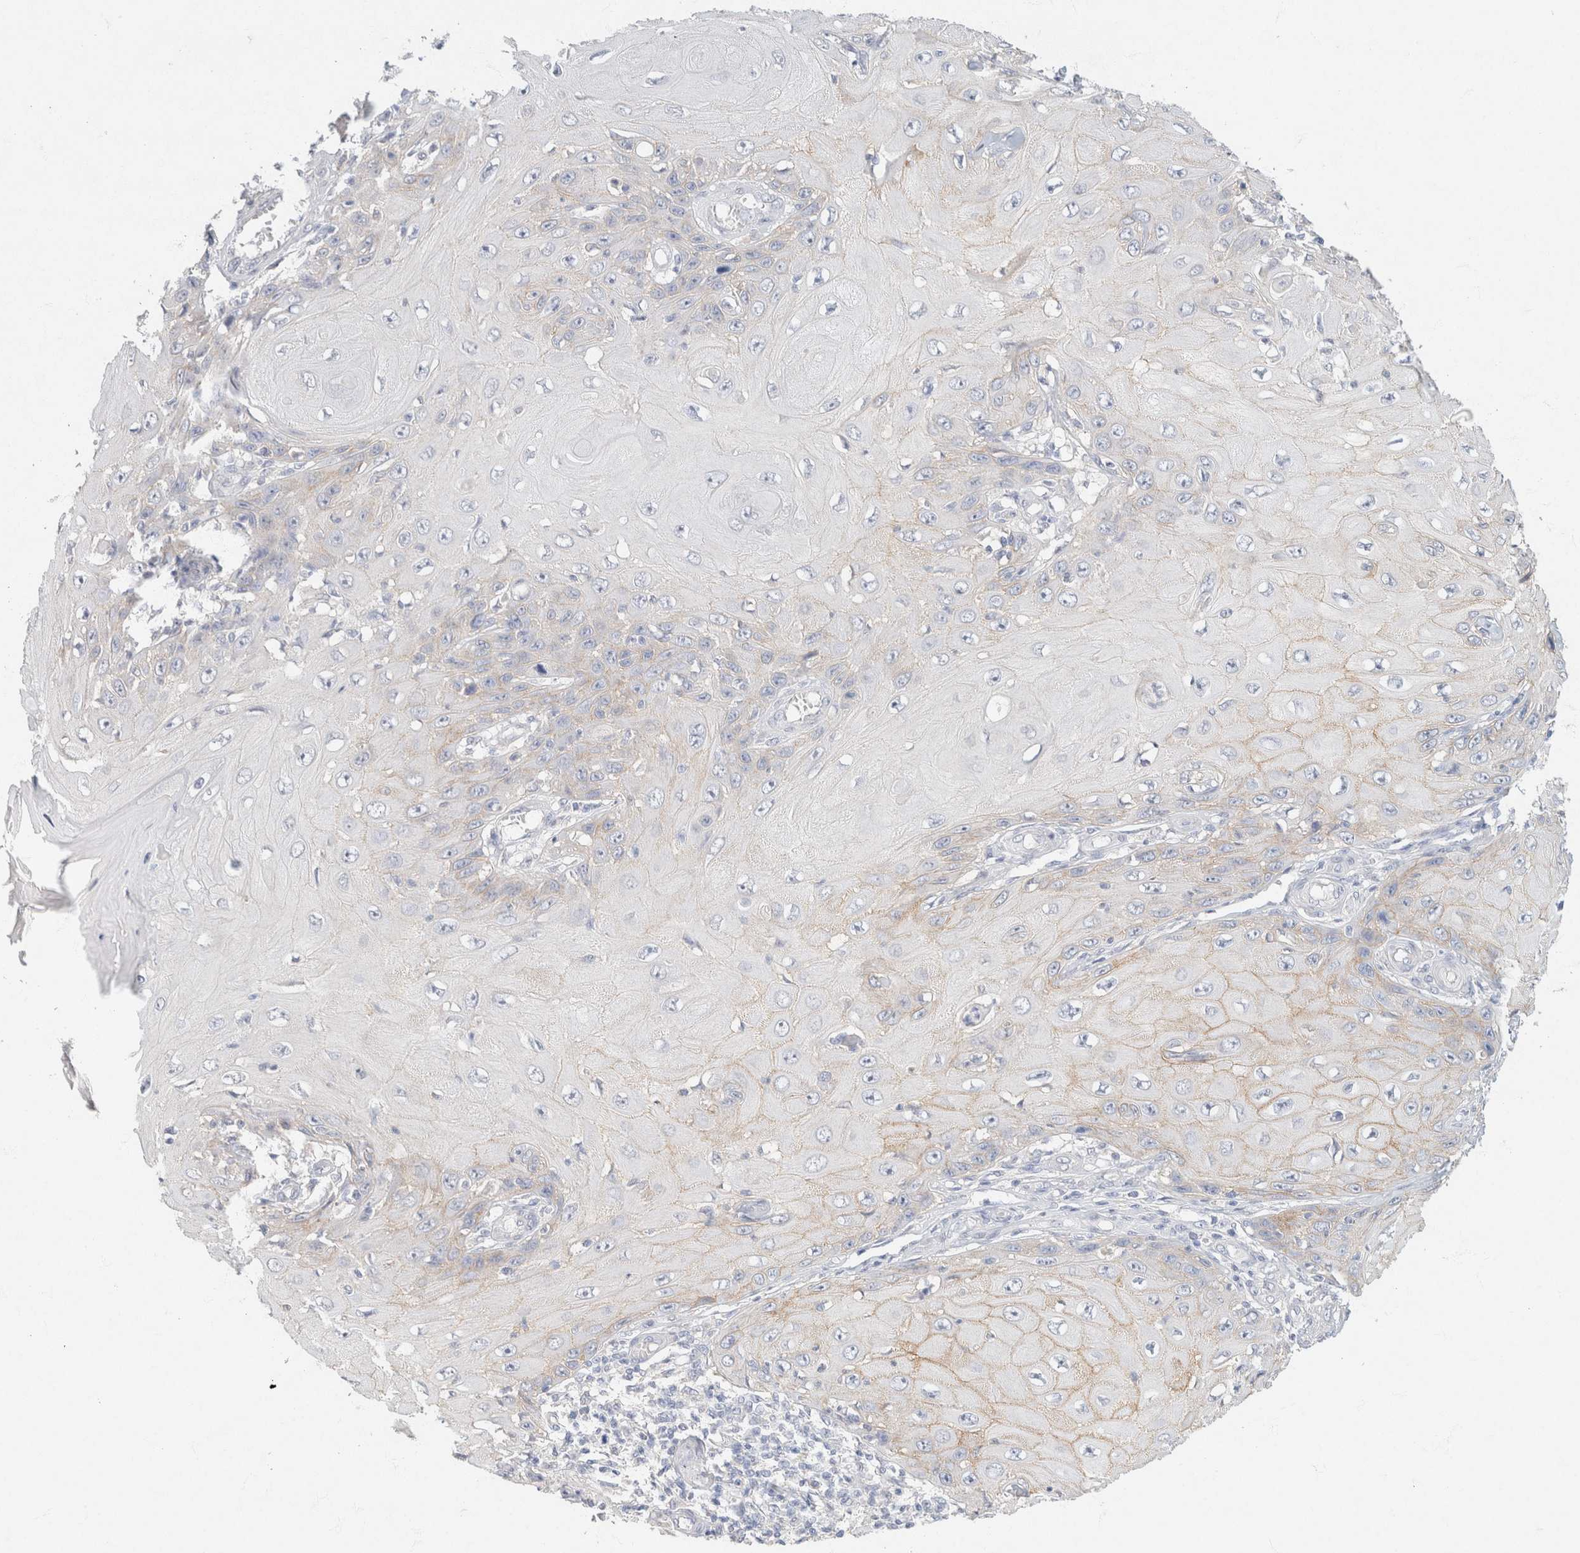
{"staining": {"intensity": "weak", "quantity": "<25%", "location": "cytoplasmic/membranous"}, "tissue": "skin cancer", "cell_type": "Tumor cells", "image_type": "cancer", "snomed": [{"axis": "morphology", "description": "Squamous cell carcinoma, NOS"}, {"axis": "topography", "description": "Skin"}], "caption": "Human skin squamous cell carcinoma stained for a protein using immunohistochemistry (IHC) shows no positivity in tumor cells.", "gene": "CA12", "patient": {"sex": "female", "age": 73}}